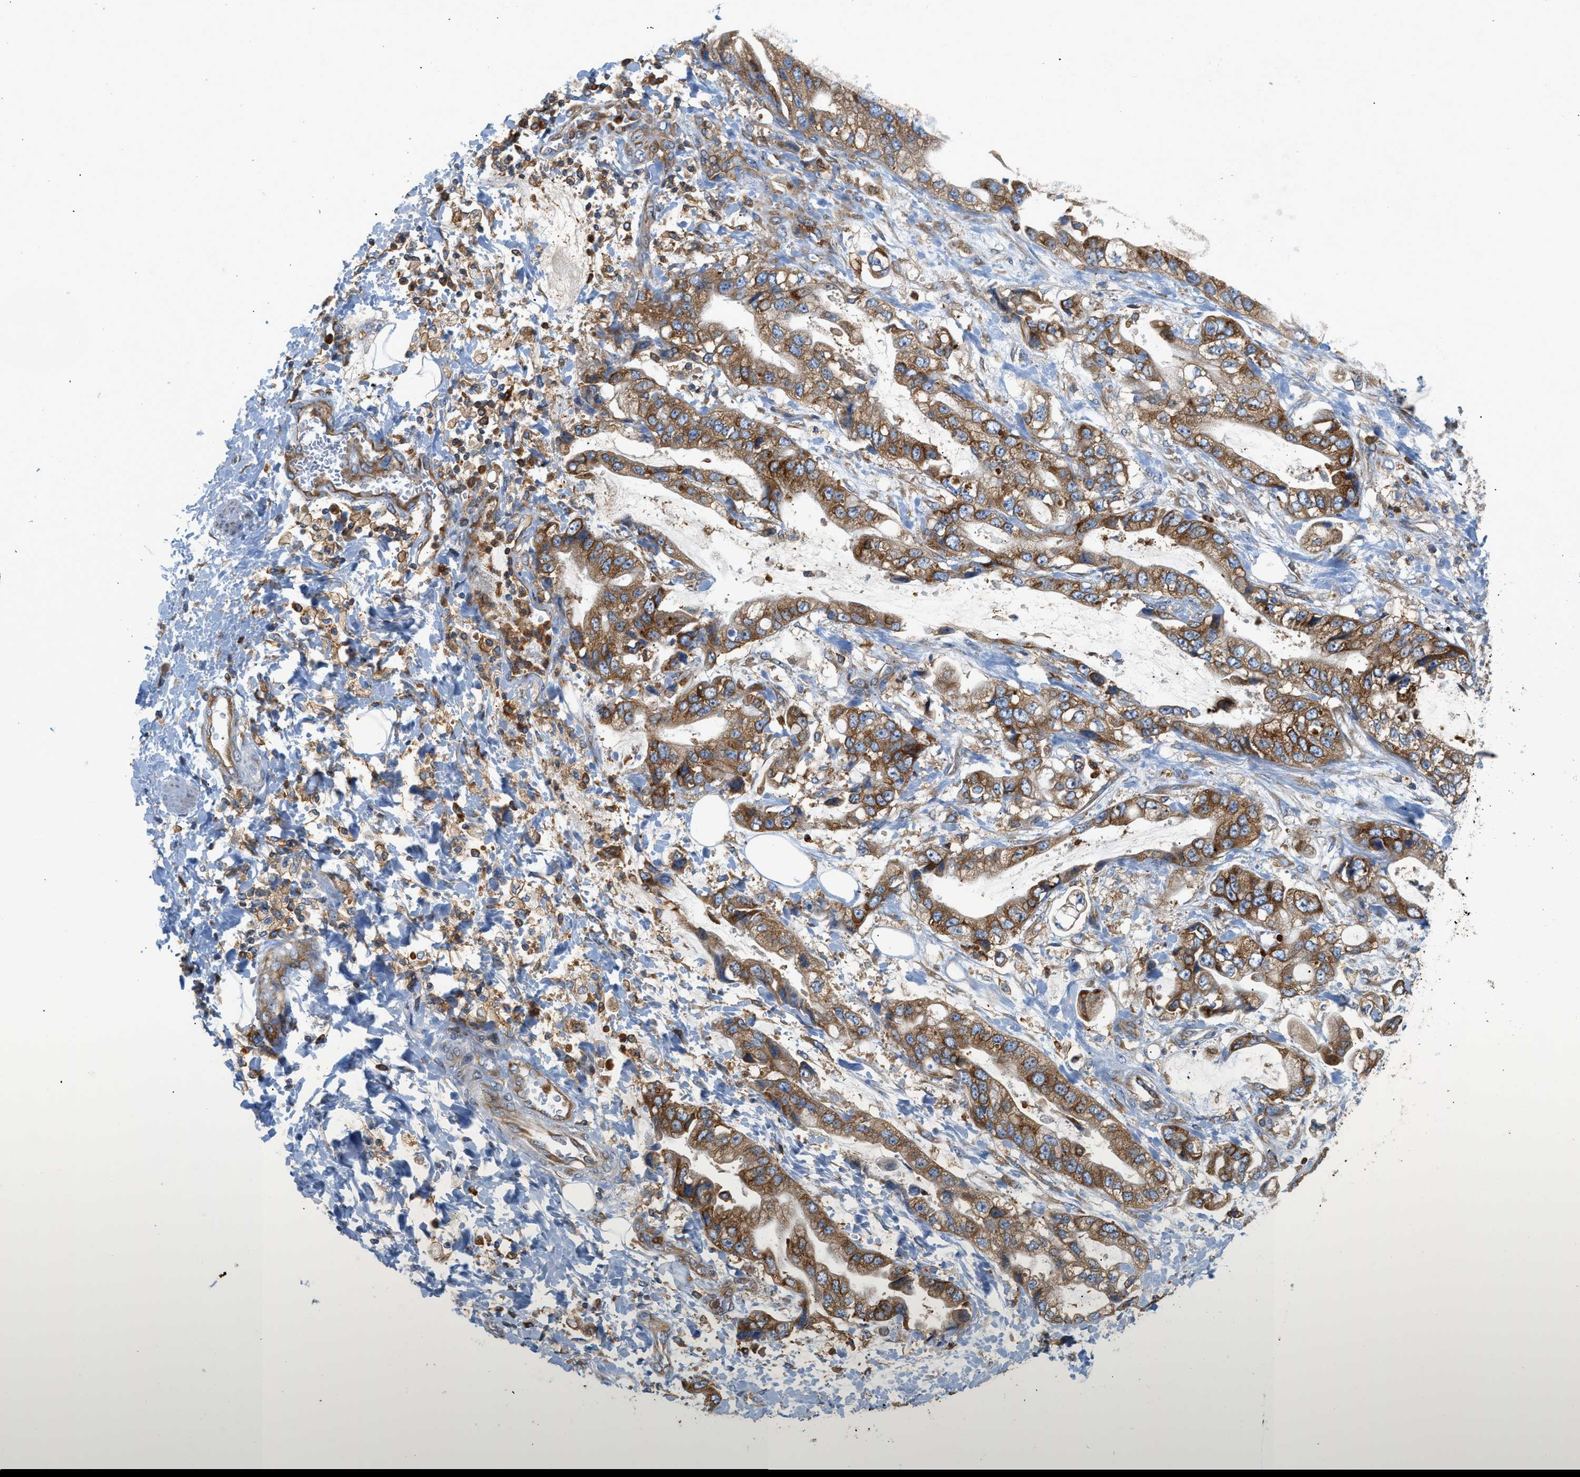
{"staining": {"intensity": "moderate", "quantity": ">75%", "location": "cytoplasmic/membranous"}, "tissue": "stomach cancer", "cell_type": "Tumor cells", "image_type": "cancer", "snomed": [{"axis": "morphology", "description": "Normal tissue, NOS"}, {"axis": "morphology", "description": "Adenocarcinoma, NOS"}, {"axis": "topography", "description": "Stomach"}], "caption": "Stomach cancer (adenocarcinoma) stained with a protein marker reveals moderate staining in tumor cells.", "gene": "GPAT4", "patient": {"sex": "male", "age": 62}}